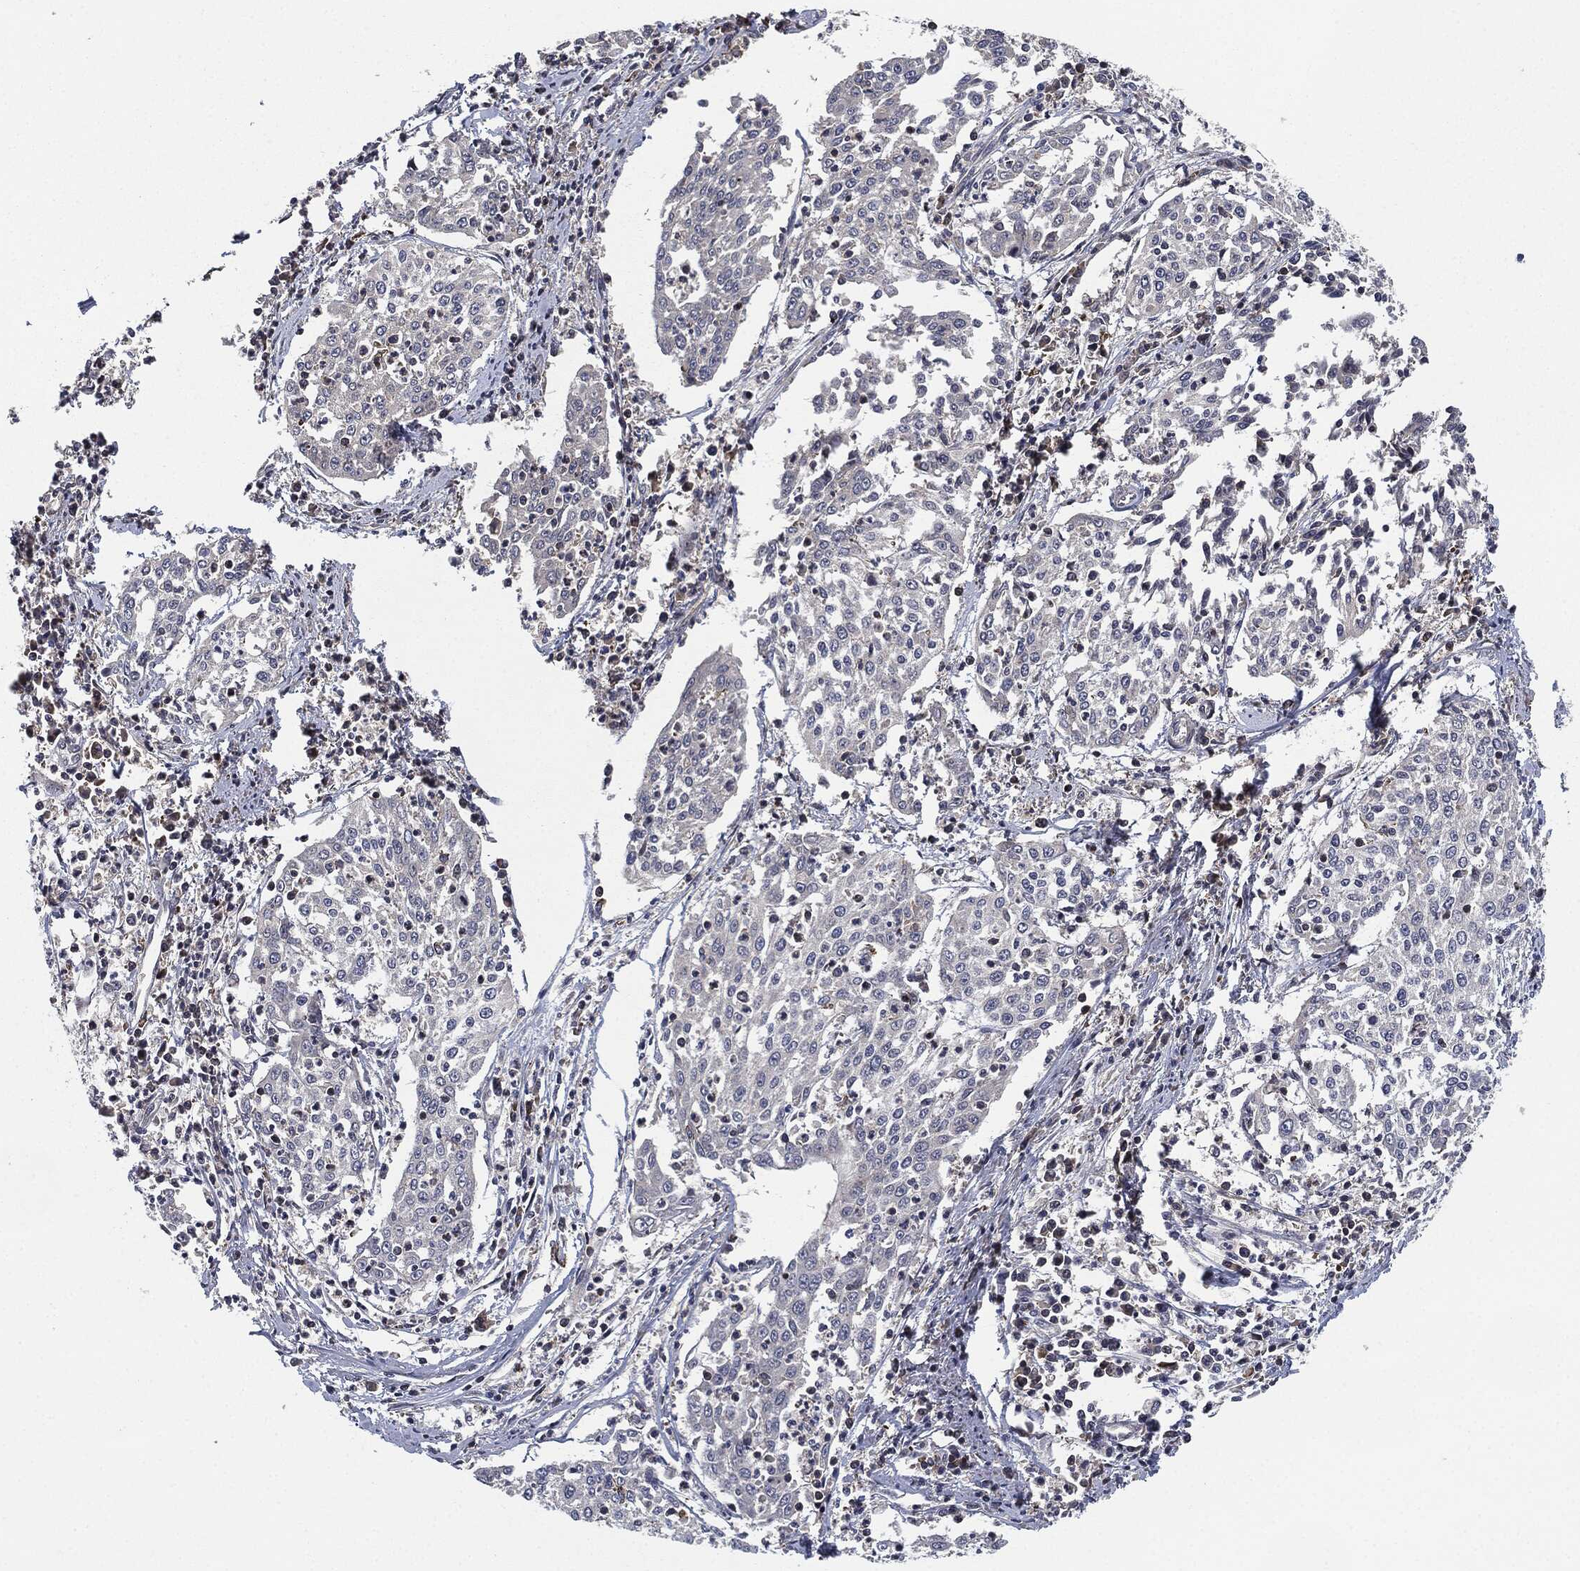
{"staining": {"intensity": "negative", "quantity": "none", "location": "none"}, "tissue": "cervical cancer", "cell_type": "Tumor cells", "image_type": "cancer", "snomed": [{"axis": "morphology", "description": "Squamous cell carcinoma, NOS"}, {"axis": "topography", "description": "Cervix"}], "caption": "This photomicrograph is of cervical cancer stained with IHC to label a protein in brown with the nuclei are counter-stained blue. There is no expression in tumor cells.", "gene": "UBR1", "patient": {"sex": "female", "age": 41}}